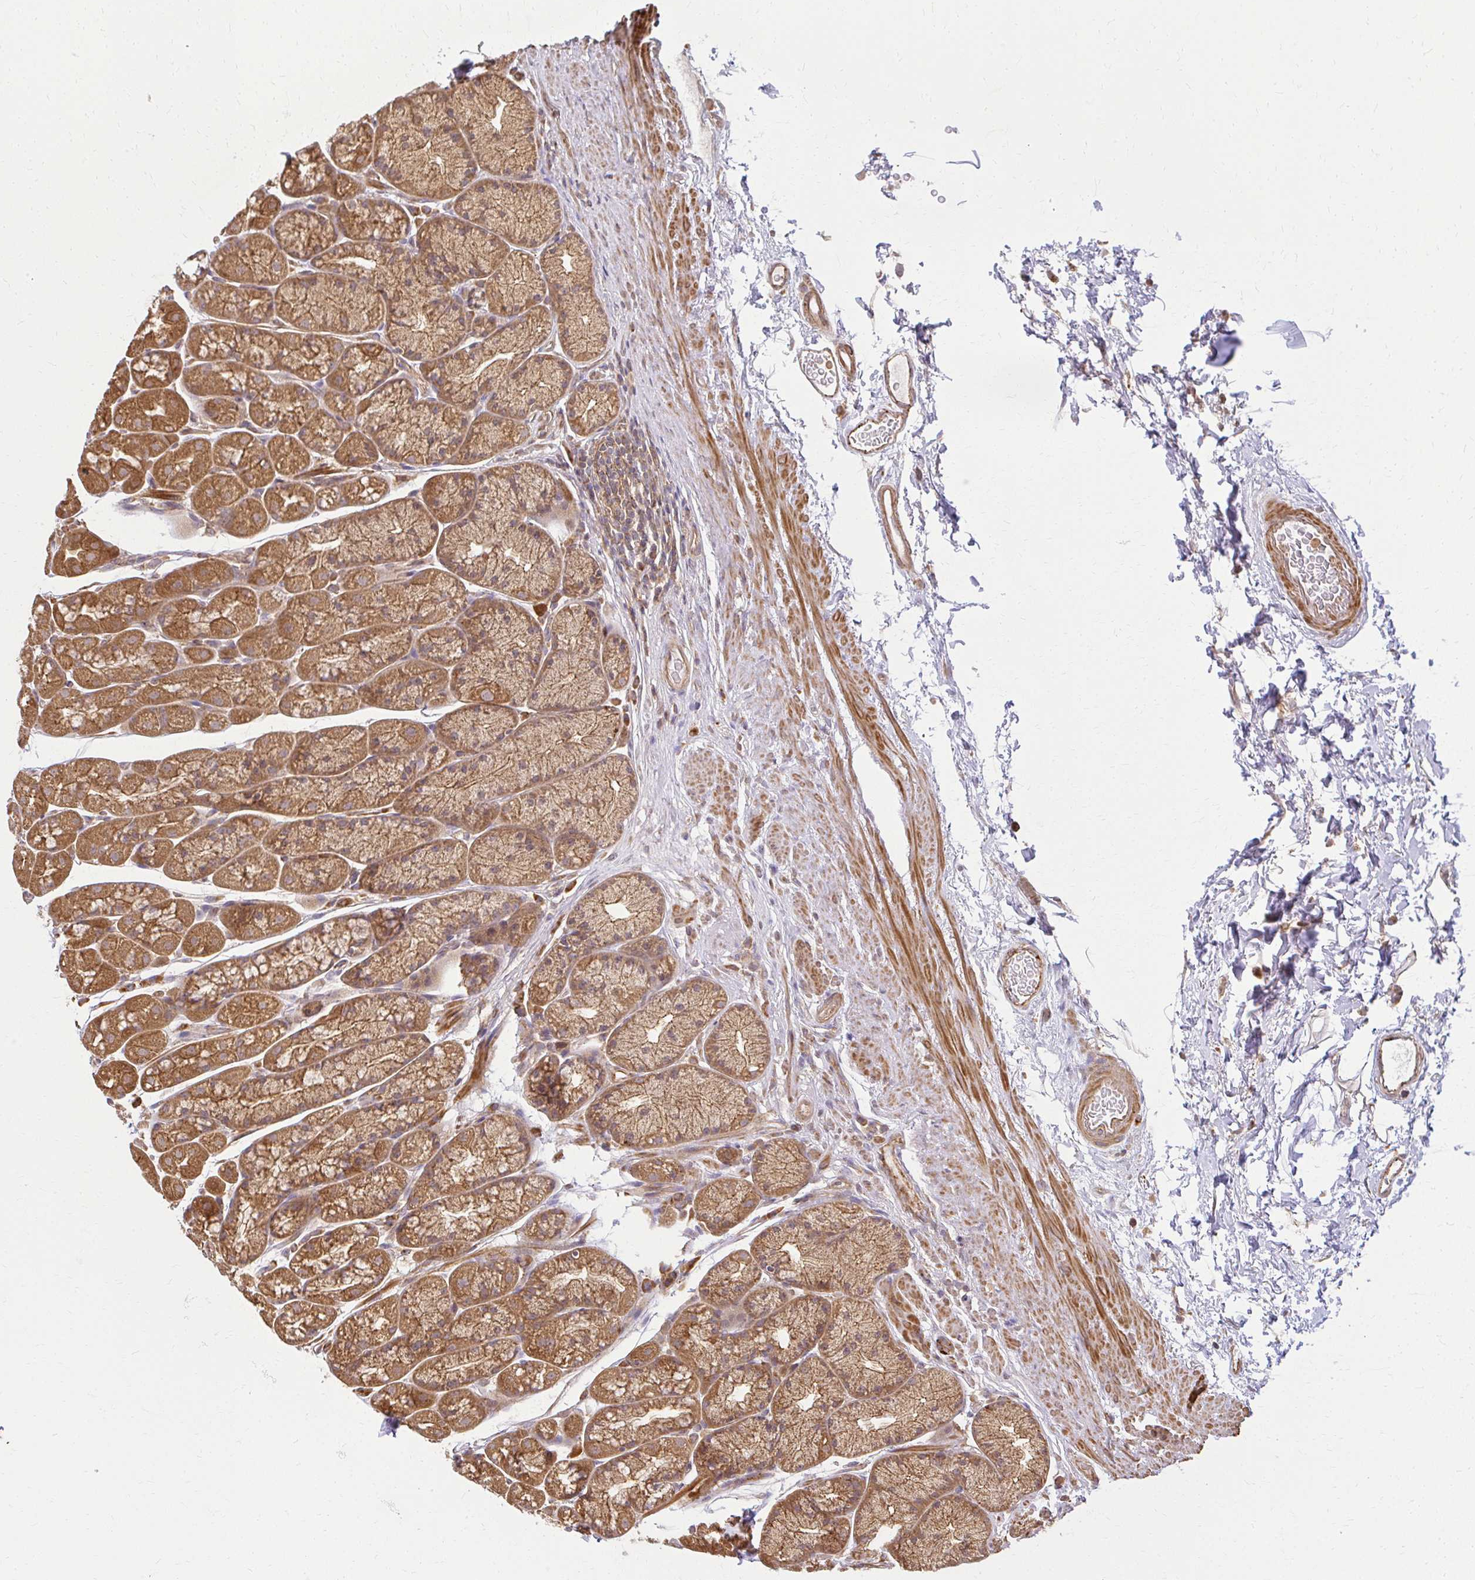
{"staining": {"intensity": "moderate", "quantity": ">75%", "location": "cytoplasmic/membranous"}, "tissue": "stomach", "cell_type": "Glandular cells", "image_type": "normal", "snomed": [{"axis": "morphology", "description": "Normal tissue, NOS"}, {"axis": "topography", "description": "Stomach, lower"}], "caption": "Protein staining exhibits moderate cytoplasmic/membranous expression in approximately >75% of glandular cells in normal stomach.", "gene": "GNS", "patient": {"sex": "male", "age": 67}}